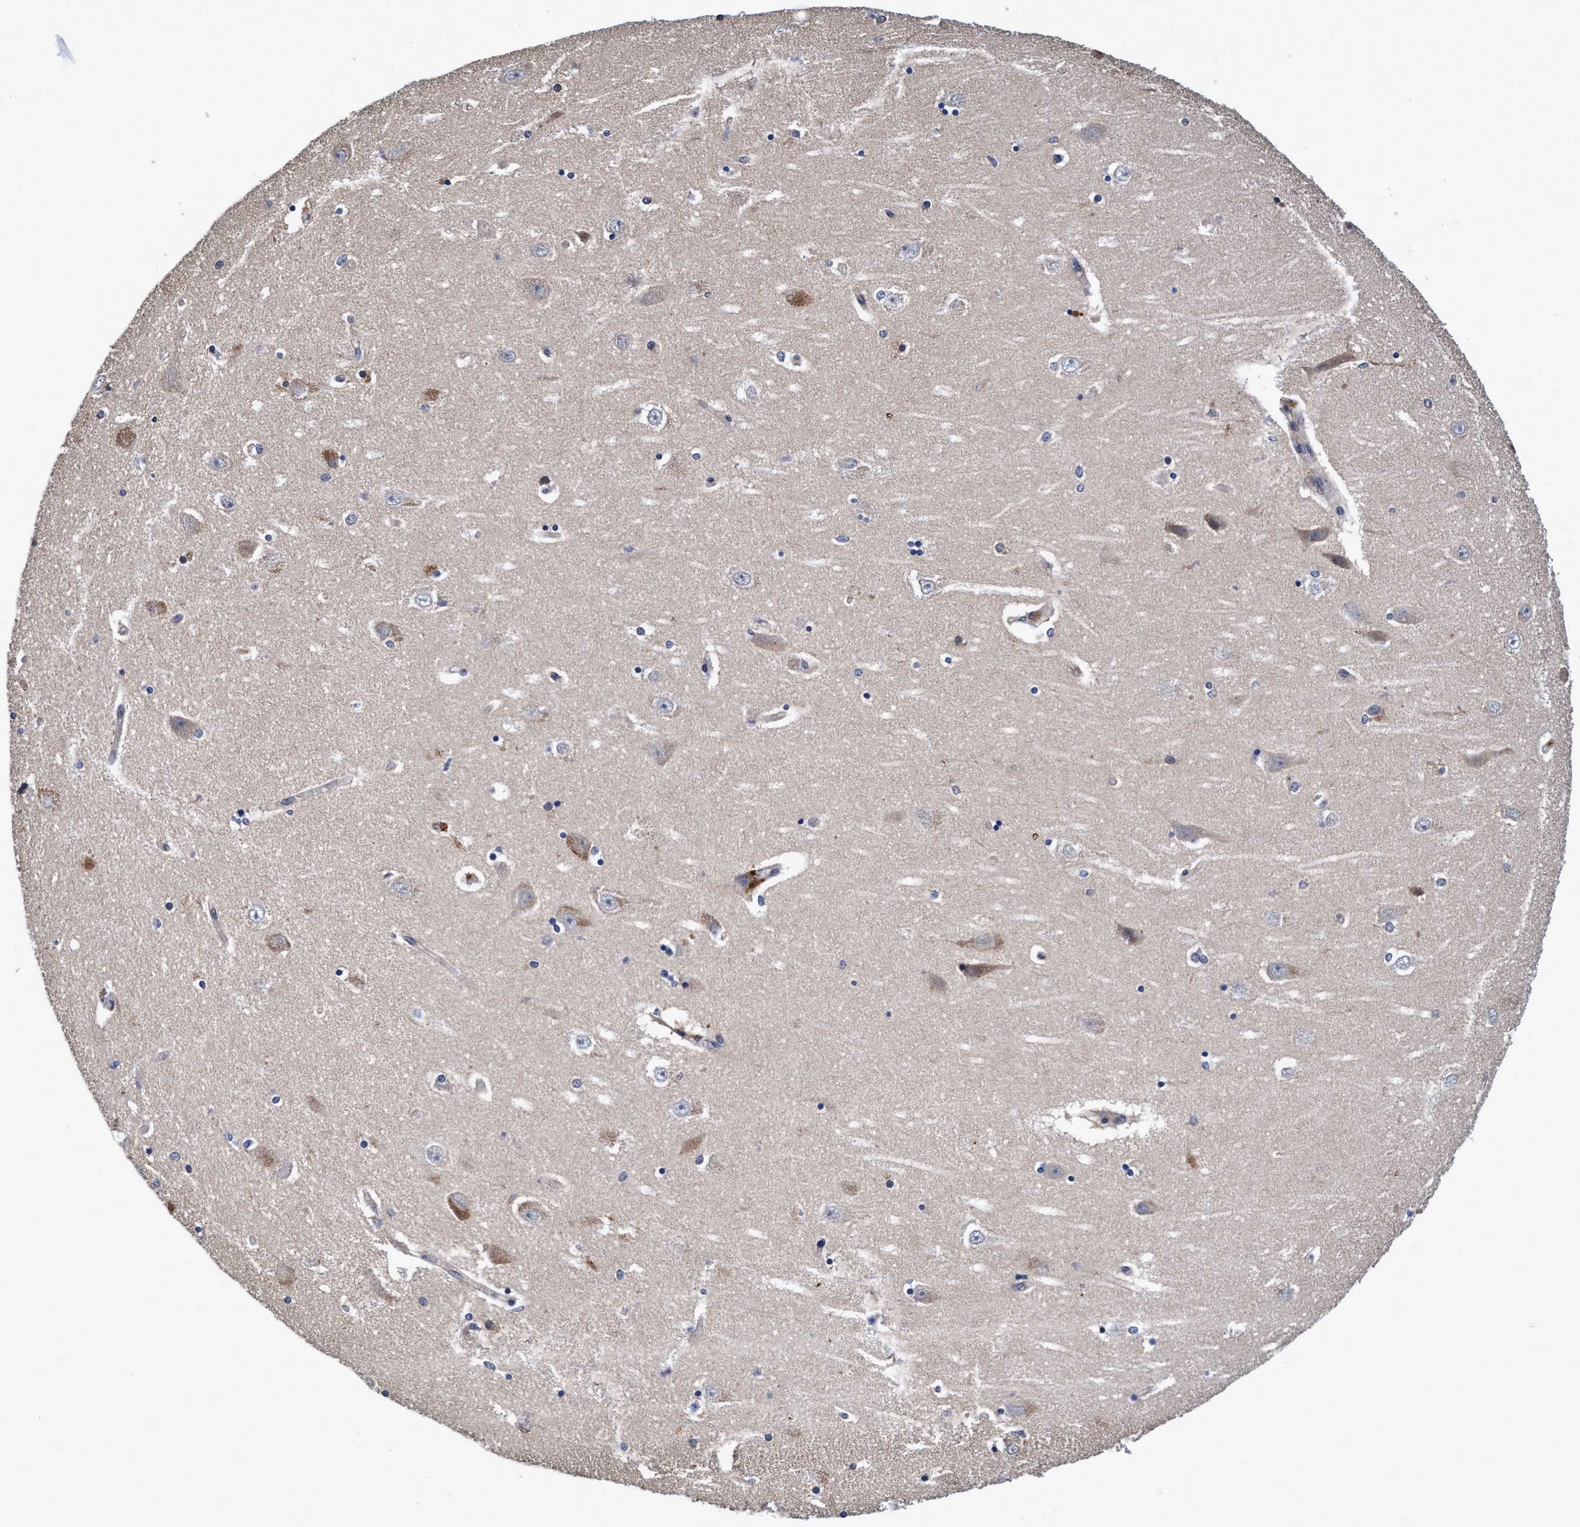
{"staining": {"intensity": "weak", "quantity": "25%-75%", "location": "cytoplasmic/membranous"}, "tissue": "hippocampus", "cell_type": "Glial cells", "image_type": "normal", "snomed": [{"axis": "morphology", "description": "Normal tissue, NOS"}, {"axis": "topography", "description": "Hippocampus"}], "caption": "Protein expression analysis of benign hippocampus reveals weak cytoplasmic/membranous positivity in about 25%-75% of glial cells. (IHC, brightfield microscopy, high magnification).", "gene": "CALCOCO2", "patient": {"sex": "female", "age": 54}}